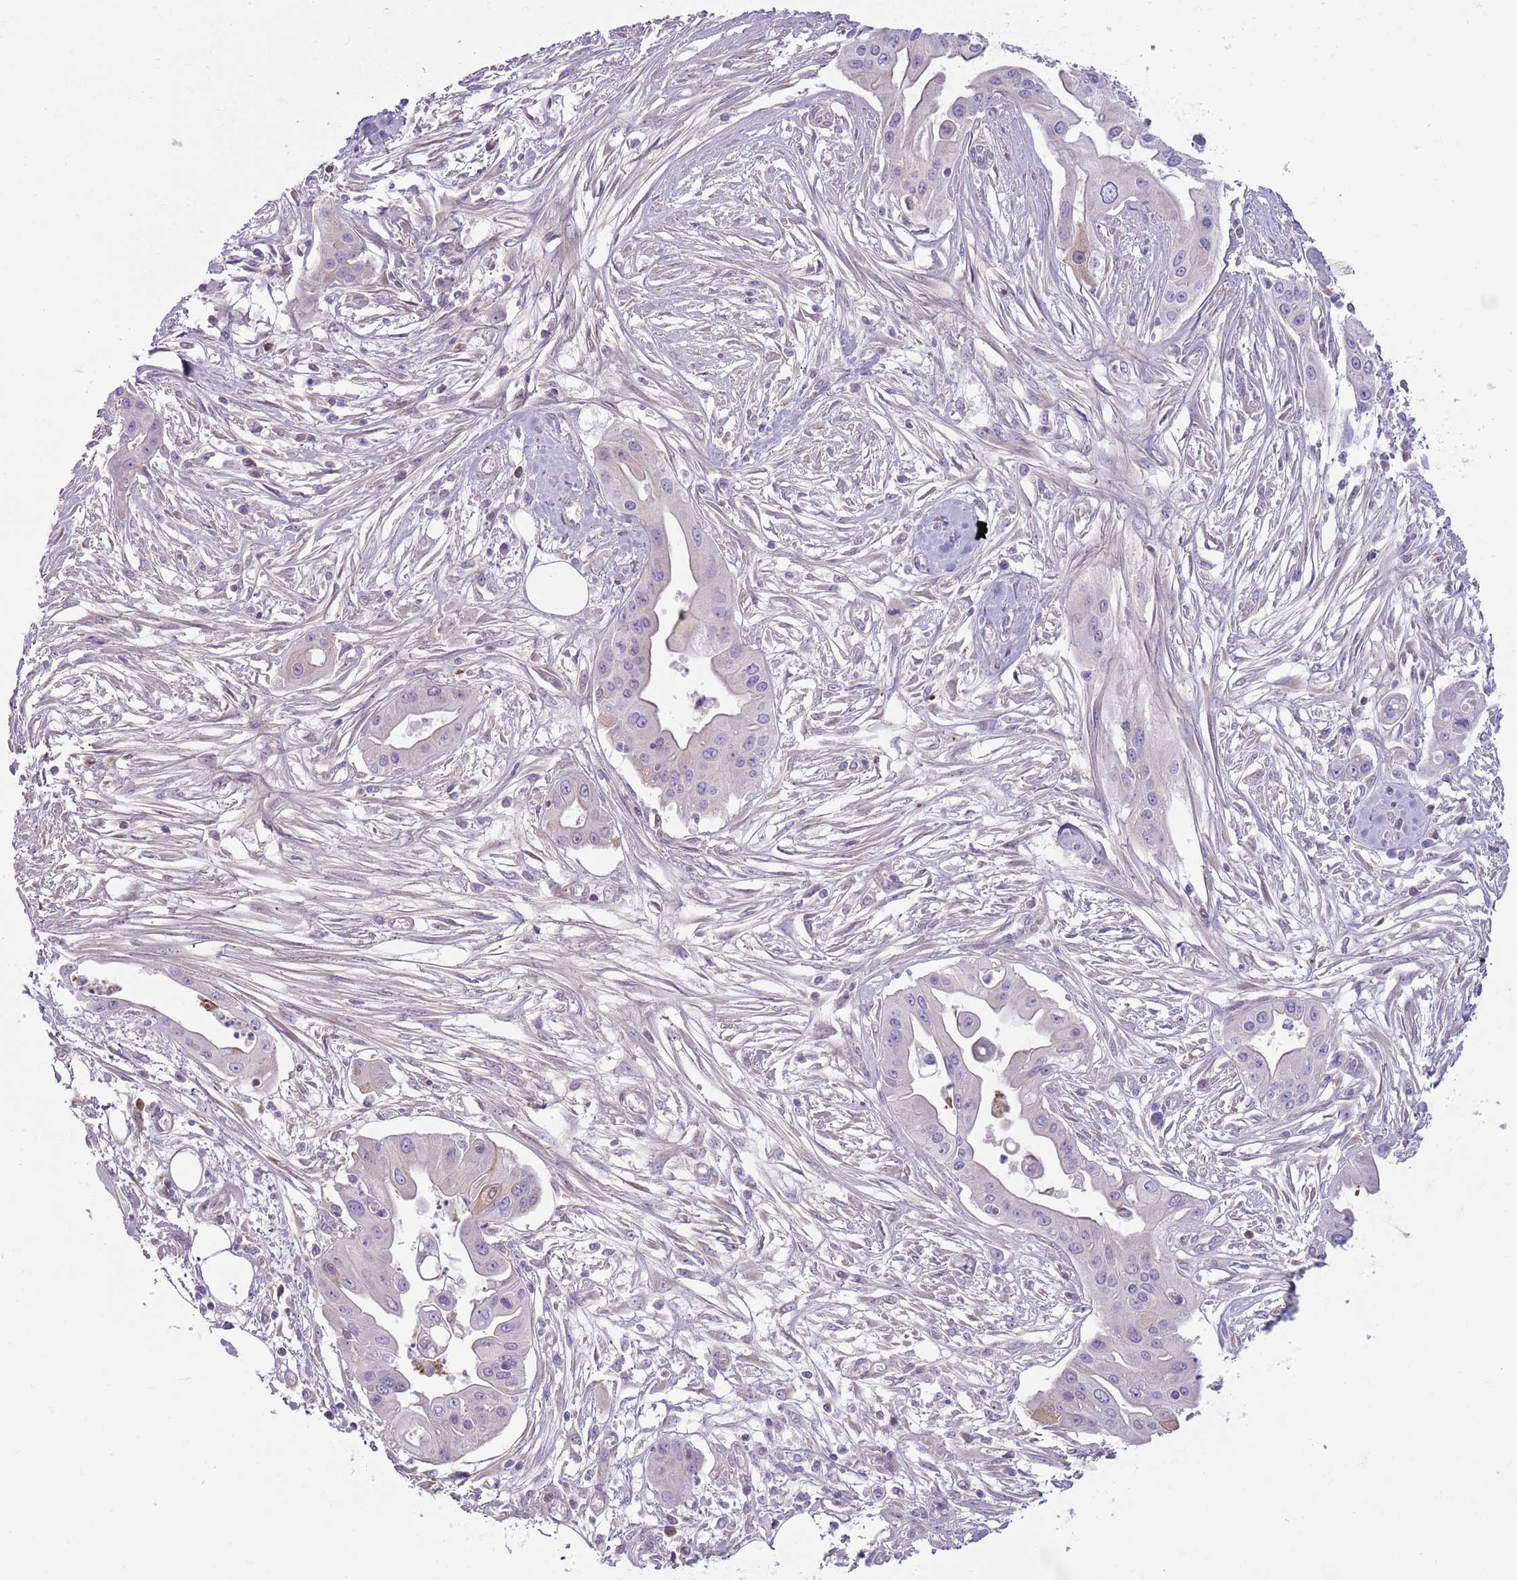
{"staining": {"intensity": "negative", "quantity": "none", "location": "none"}, "tissue": "ovarian cancer", "cell_type": "Tumor cells", "image_type": "cancer", "snomed": [{"axis": "morphology", "description": "Cystadenocarcinoma, mucinous, NOS"}, {"axis": "topography", "description": "Ovary"}], "caption": "Immunohistochemistry micrograph of neoplastic tissue: human ovarian mucinous cystadenocarcinoma stained with DAB reveals no significant protein expression in tumor cells. (Immunohistochemistry, brightfield microscopy, high magnification).", "gene": "CFH", "patient": {"sex": "female", "age": 70}}